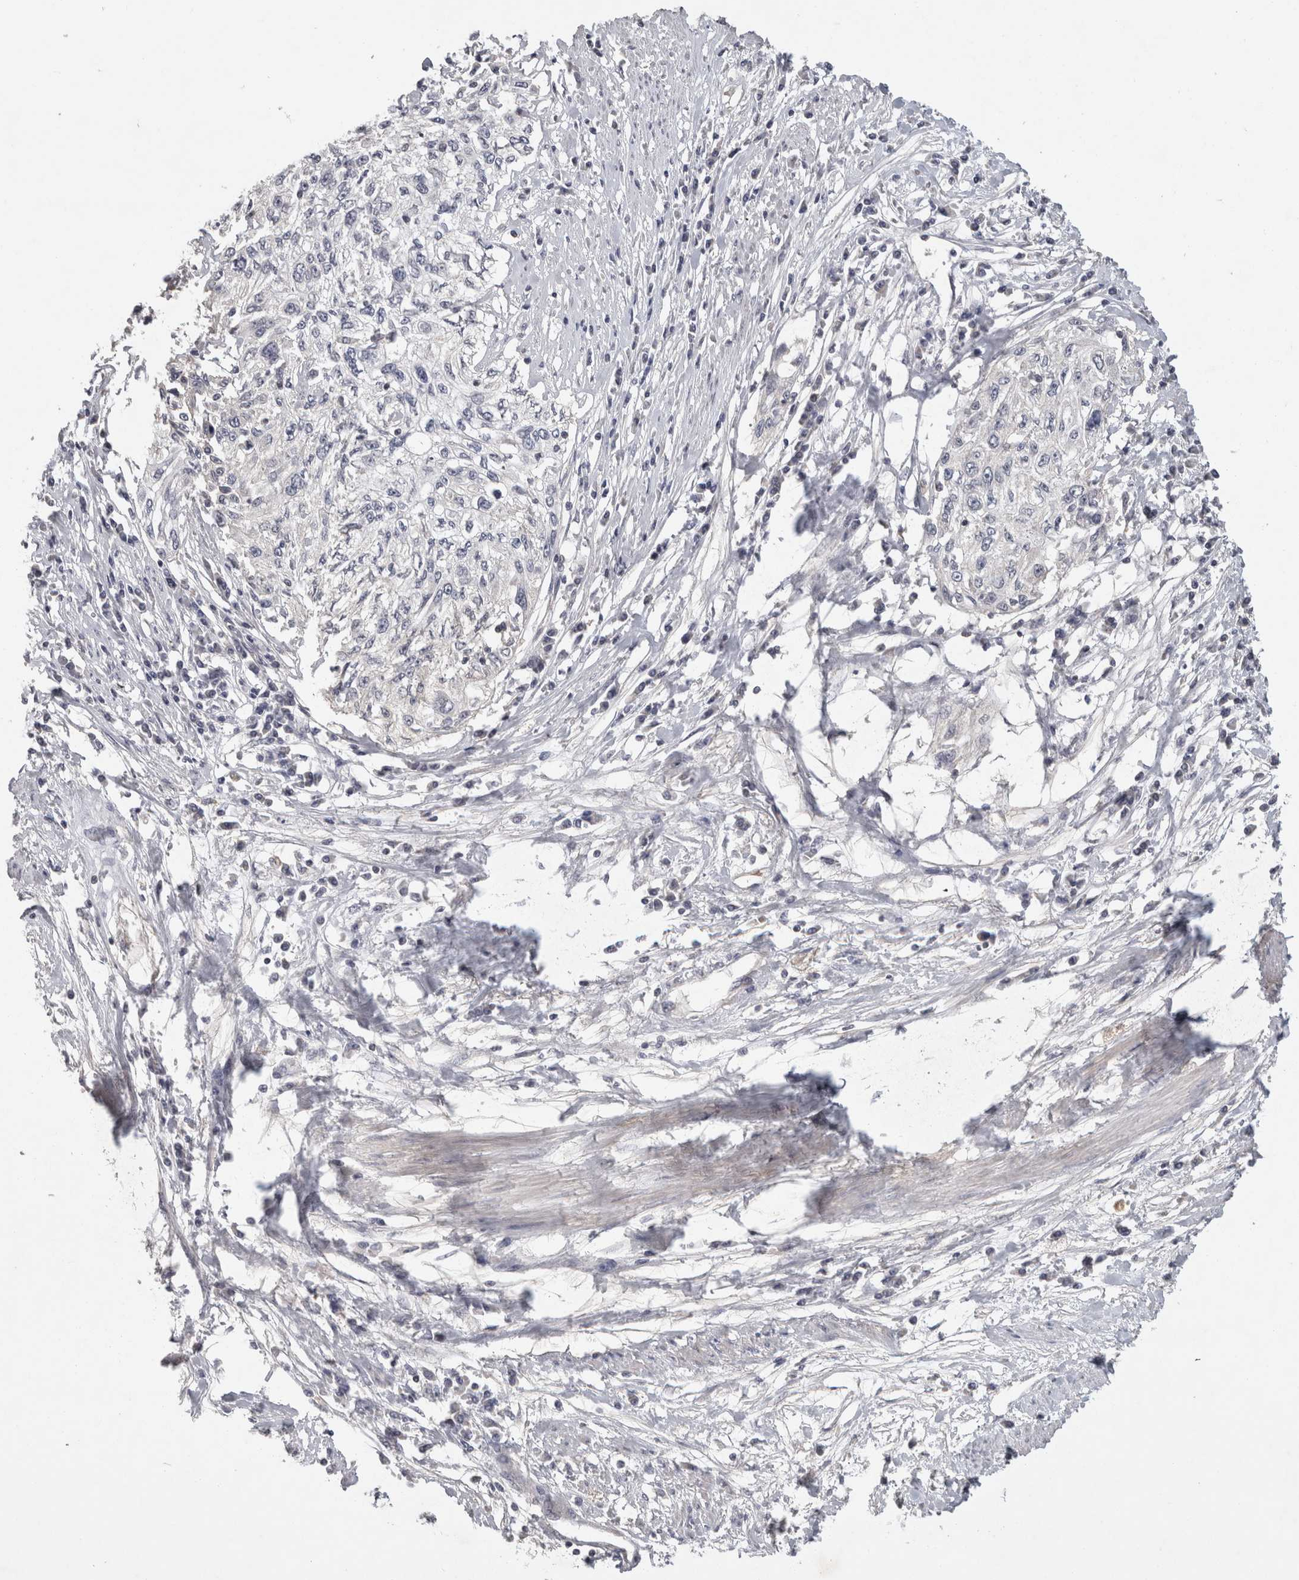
{"staining": {"intensity": "negative", "quantity": "none", "location": "none"}, "tissue": "cervical cancer", "cell_type": "Tumor cells", "image_type": "cancer", "snomed": [{"axis": "morphology", "description": "Squamous cell carcinoma, NOS"}, {"axis": "topography", "description": "Cervix"}], "caption": "This is an immunohistochemistry (IHC) histopathology image of human squamous cell carcinoma (cervical). There is no positivity in tumor cells.", "gene": "ACAT2", "patient": {"sex": "female", "age": 57}}